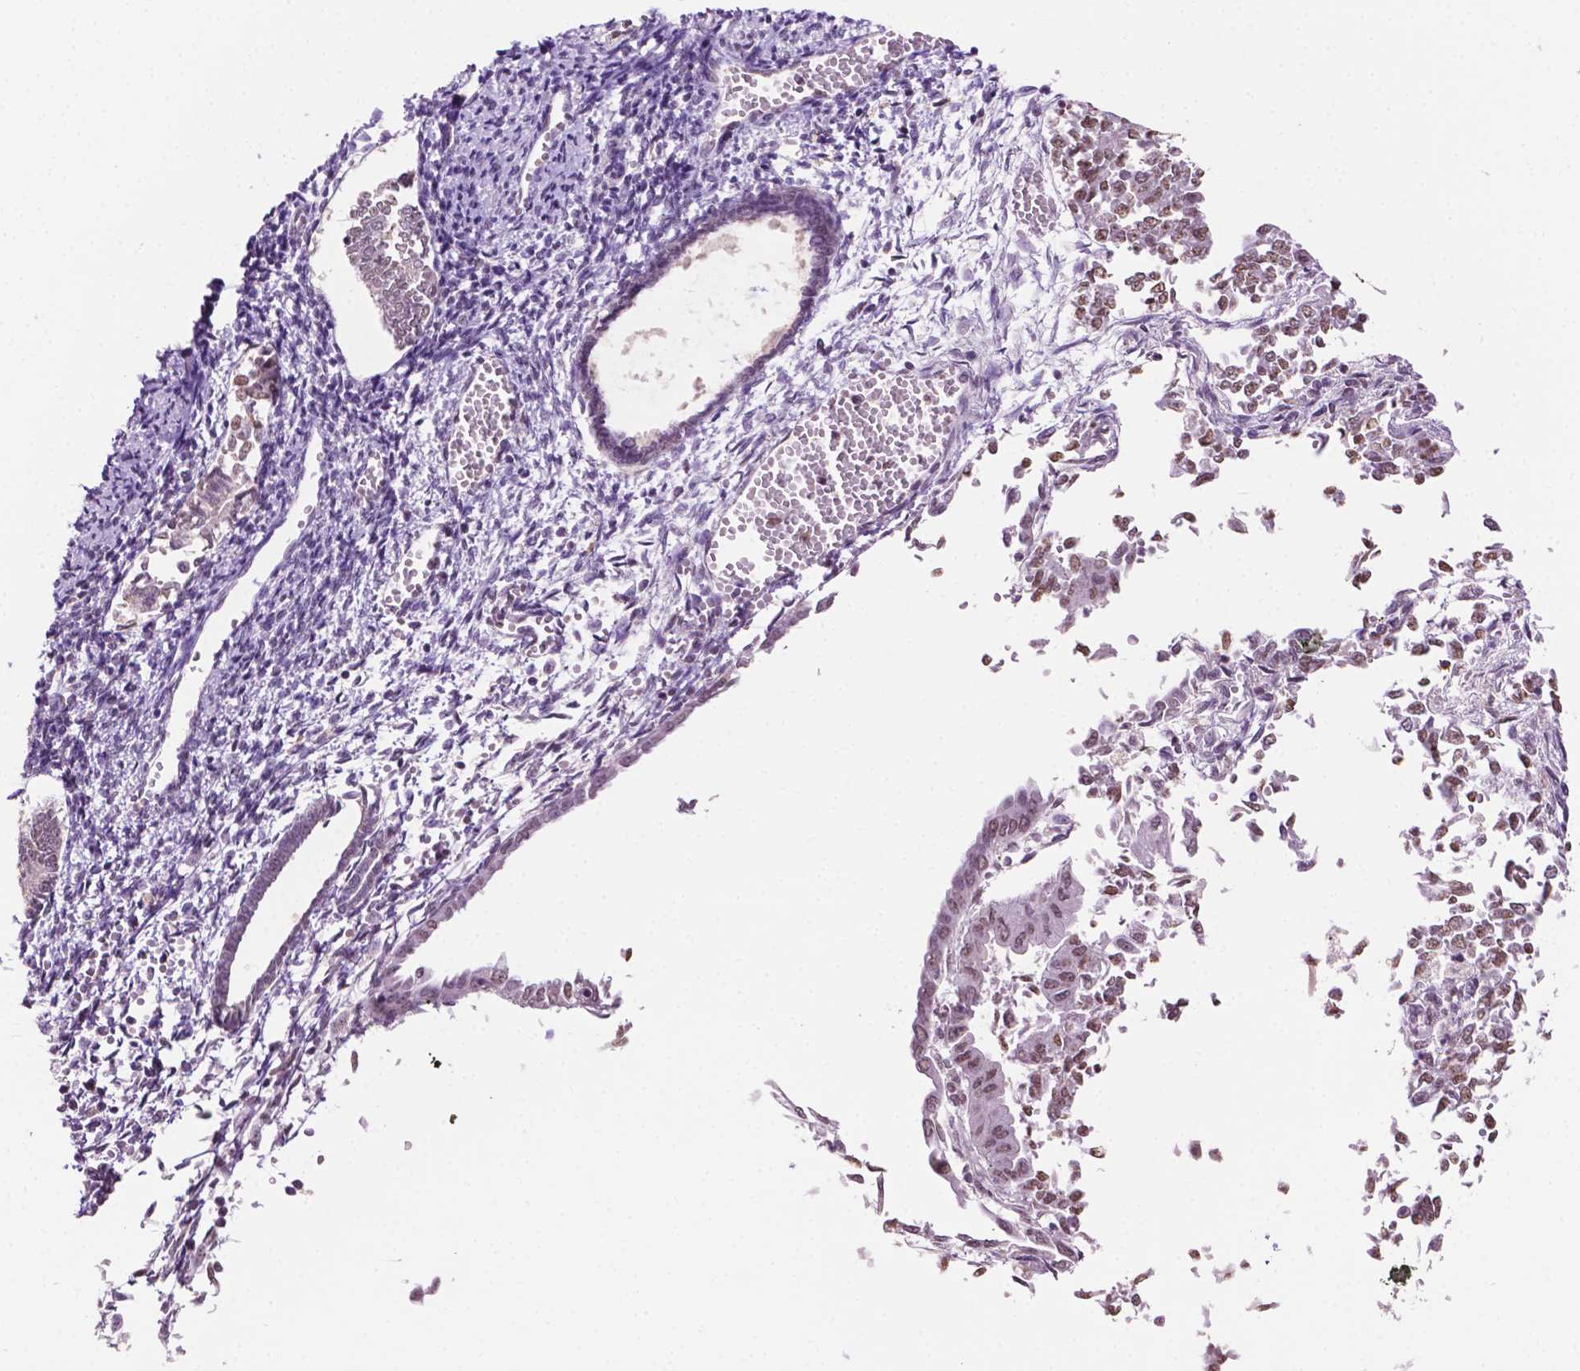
{"staining": {"intensity": "weak", "quantity": ">75%", "location": "nuclear"}, "tissue": "endometrial cancer", "cell_type": "Tumor cells", "image_type": "cancer", "snomed": [{"axis": "morphology", "description": "Adenocarcinoma, NOS"}, {"axis": "topography", "description": "Endometrium"}], "caption": "Tumor cells reveal weak nuclear staining in approximately >75% of cells in endometrial adenocarcinoma.", "gene": "PTPN6", "patient": {"sex": "female", "age": 65}}